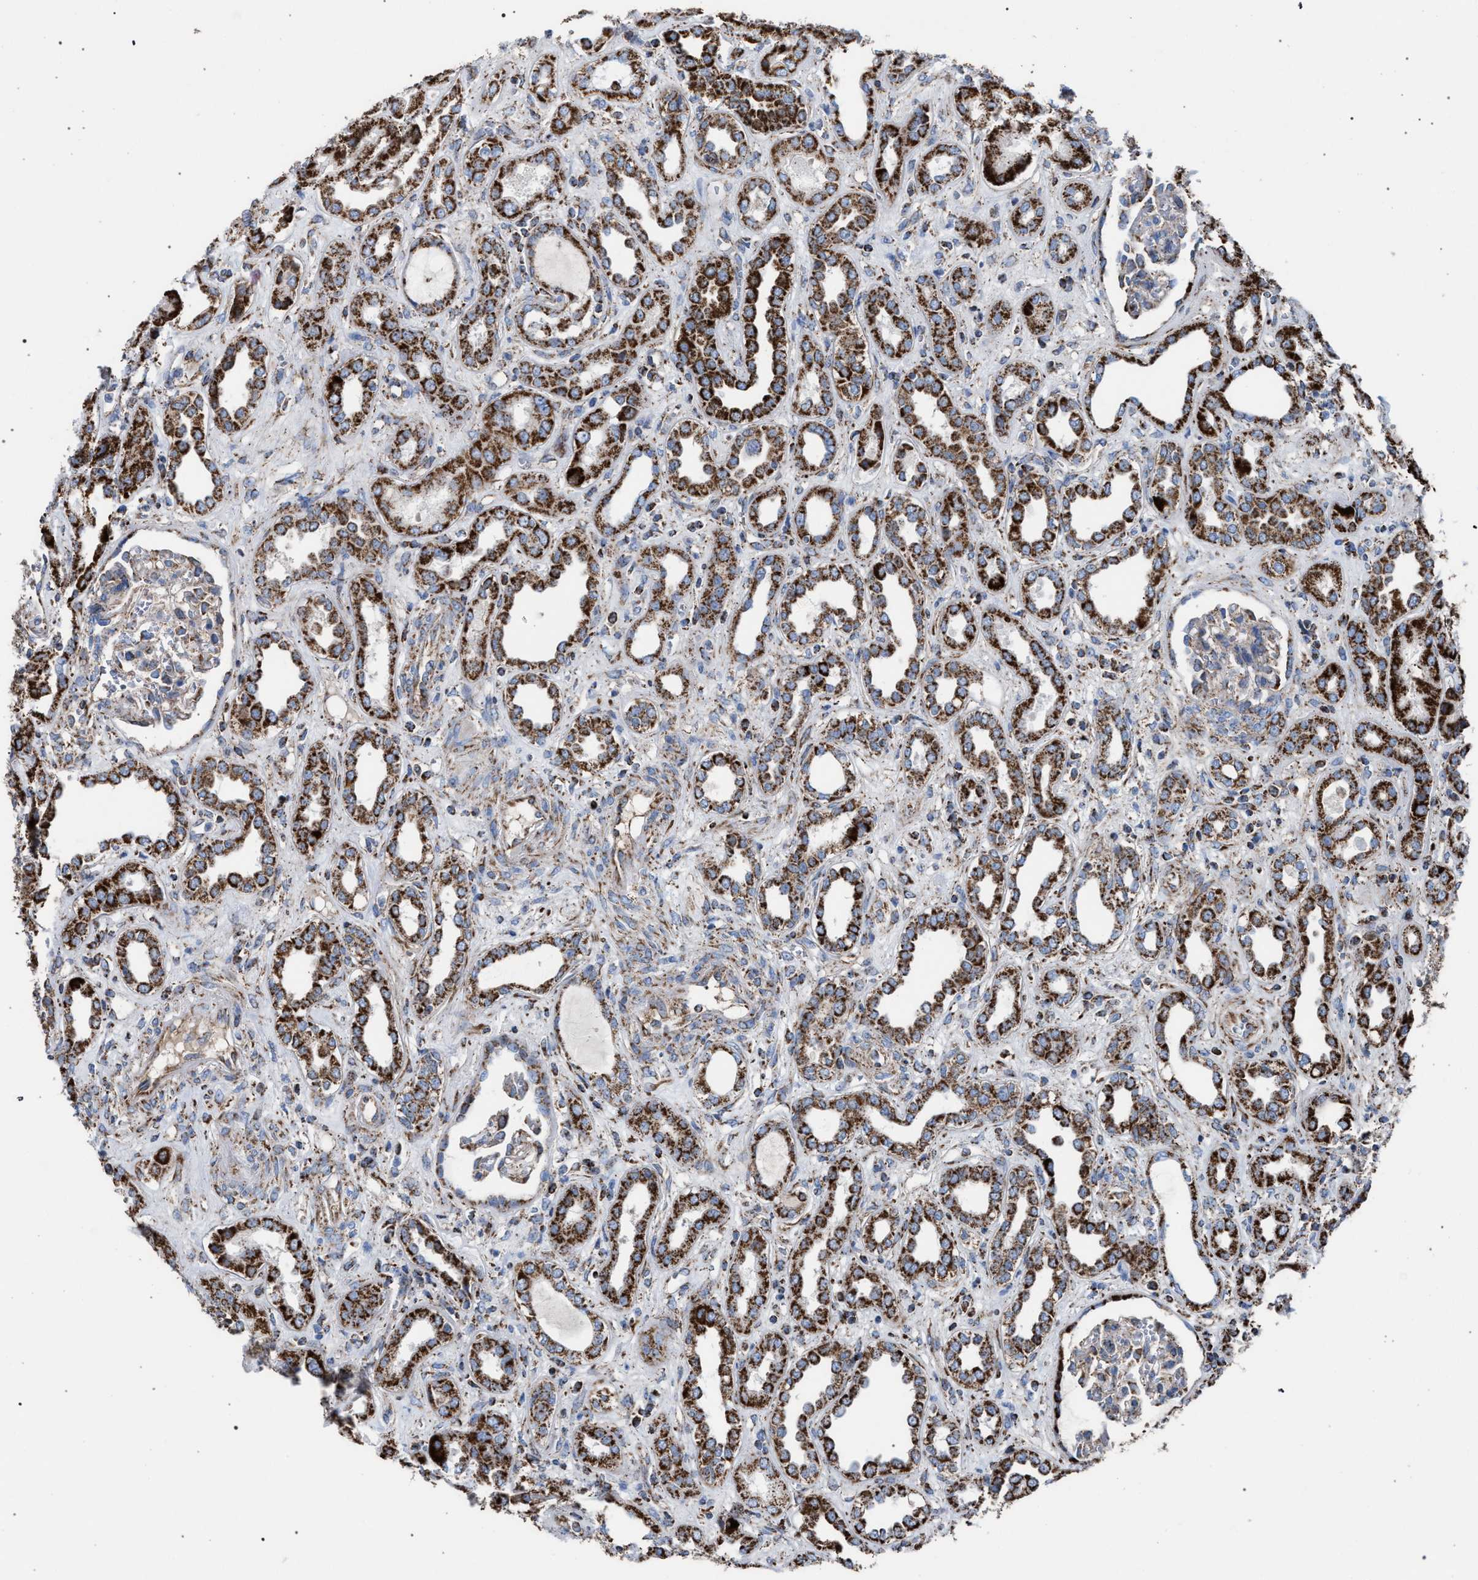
{"staining": {"intensity": "weak", "quantity": "<25%", "location": "cytoplasmic/membranous"}, "tissue": "kidney", "cell_type": "Cells in glomeruli", "image_type": "normal", "snomed": [{"axis": "morphology", "description": "Normal tissue, NOS"}, {"axis": "topography", "description": "Kidney"}], "caption": "High power microscopy photomicrograph of an immunohistochemistry histopathology image of normal kidney, revealing no significant positivity in cells in glomeruli. (Stains: DAB (3,3'-diaminobenzidine) immunohistochemistry with hematoxylin counter stain, Microscopy: brightfield microscopy at high magnification).", "gene": "VPS13A", "patient": {"sex": "male", "age": 59}}